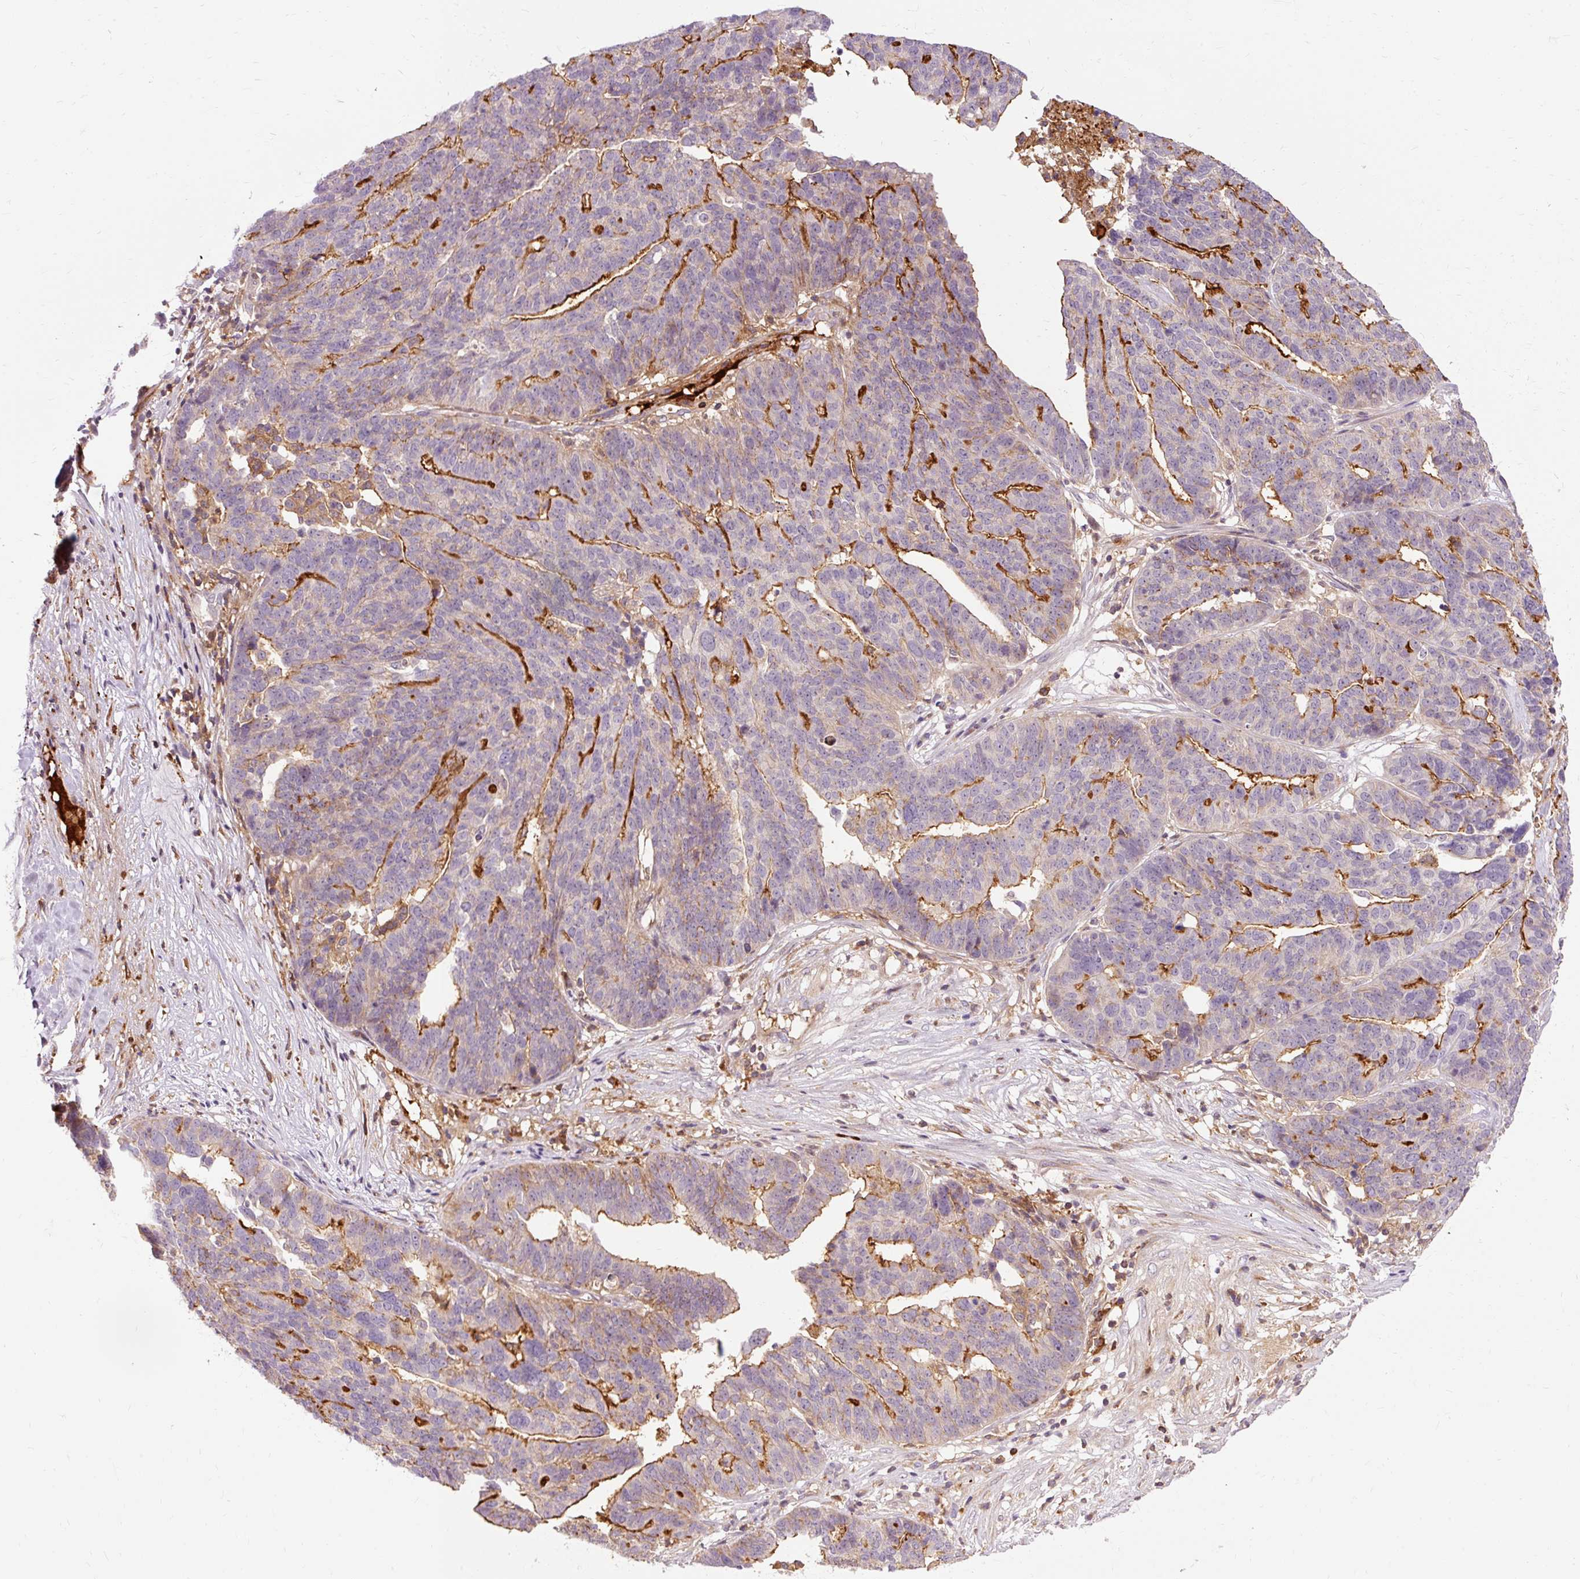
{"staining": {"intensity": "strong", "quantity": "<25%", "location": "cytoplasmic/membranous"}, "tissue": "ovarian cancer", "cell_type": "Tumor cells", "image_type": "cancer", "snomed": [{"axis": "morphology", "description": "Cystadenocarcinoma, serous, NOS"}, {"axis": "topography", "description": "Ovary"}], "caption": "Strong cytoplasmic/membranous expression for a protein is appreciated in approximately <25% of tumor cells of ovarian cancer (serous cystadenocarcinoma) using immunohistochemistry (IHC).", "gene": "CEBPZ", "patient": {"sex": "female", "age": 59}}